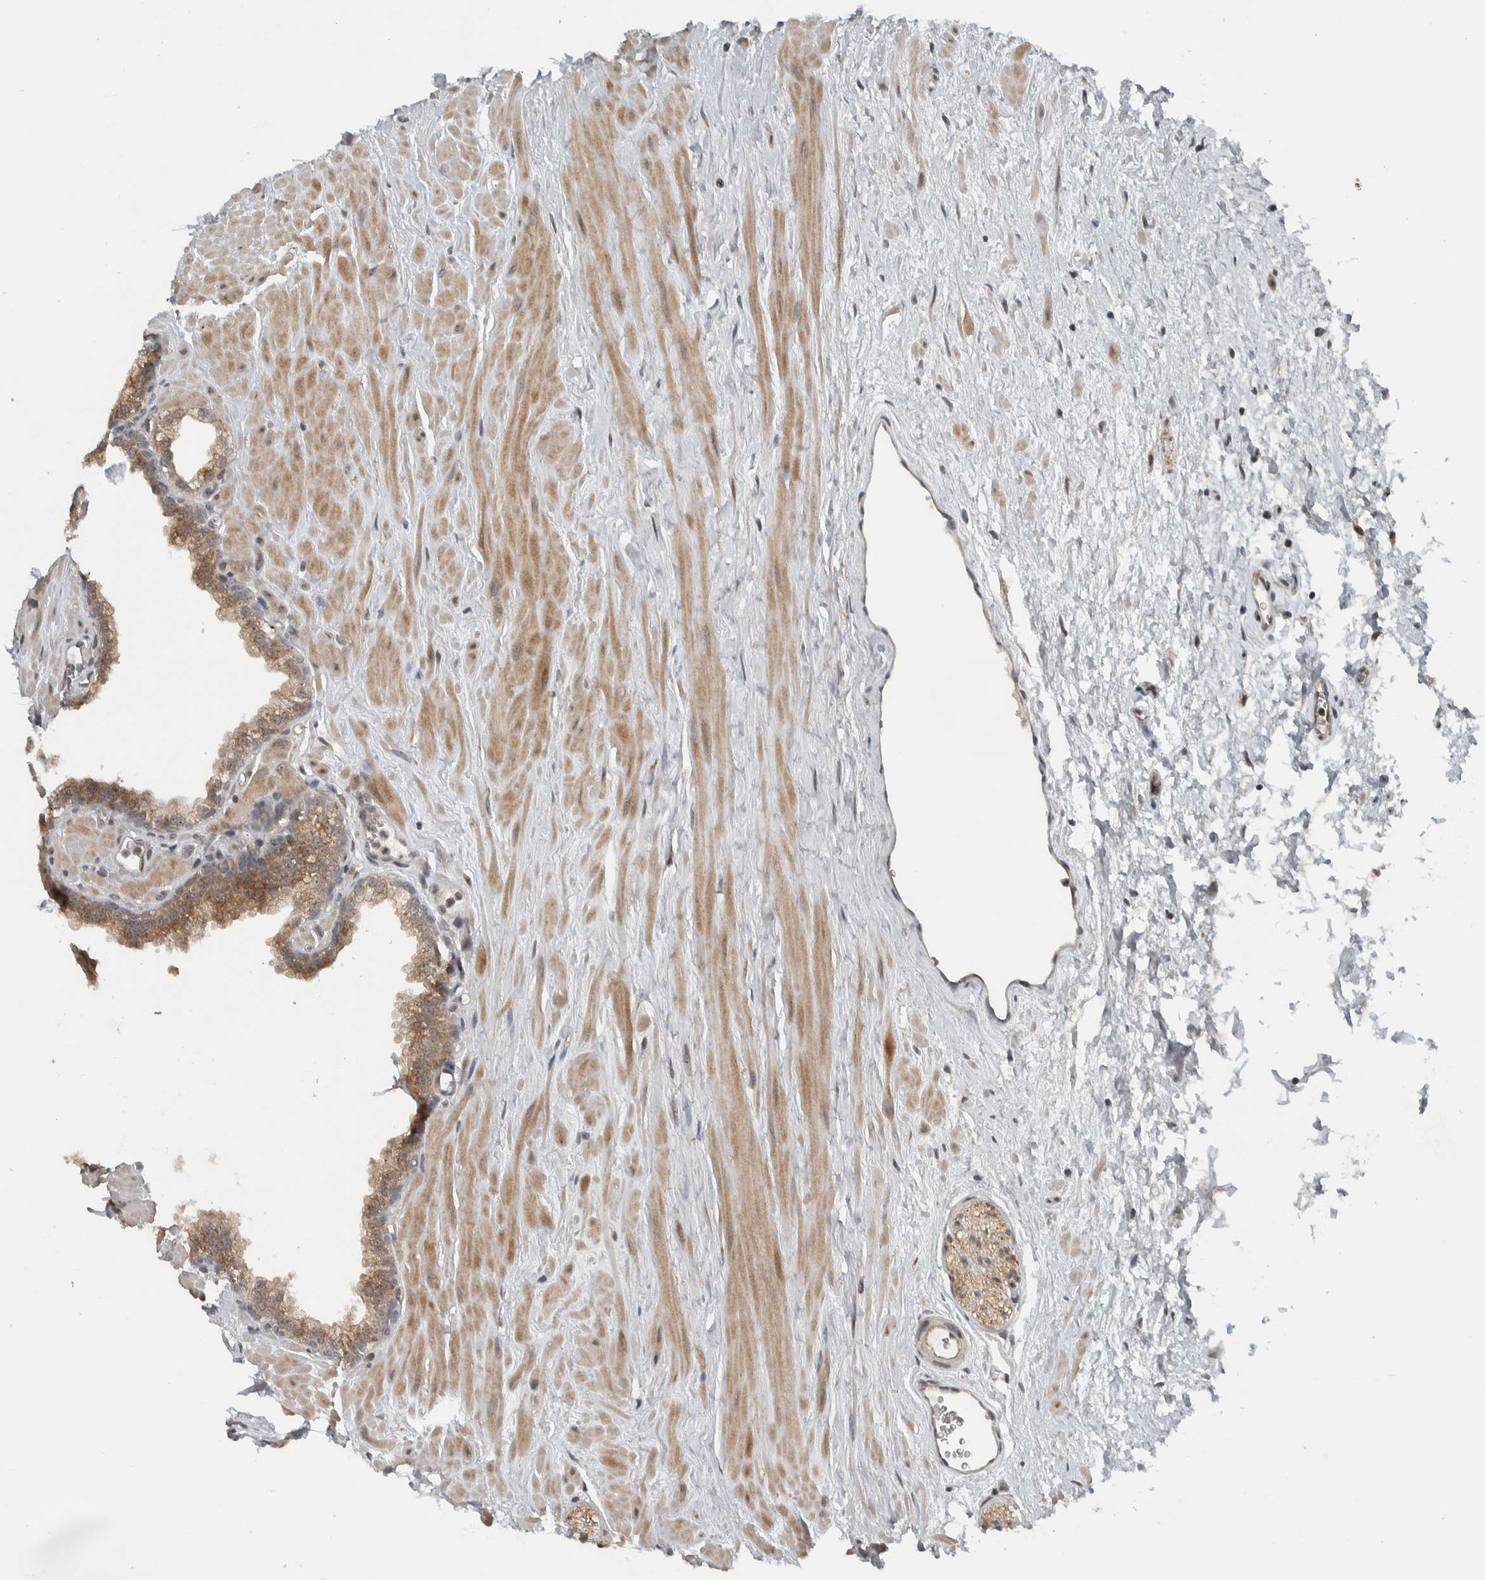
{"staining": {"intensity": "moderate", "quantity": "25%-75%", "location": "cytoplasmic/membranous"}, "tissue": "prostate", "cell_type": "Glandular cells", "image_type": "normal", "snomed": [{"axis": "morphology", "description": "Normal tissue, NOS"}, {"axis": "morphology", "description": "Urothelial carcinoma, Low grade"}, {"axis": "topography", "description": "Urinary bladder"}, {"axis": "topography", "description": "Prostate"}], "caption": "Protein staining reveals moderate cytoplasmic/membranous expression in approximately 25%-75% of glandular cells in unremarkable prostate. (brown staining indicates protein expression, while blue staining denotes nuclei).", "gene": "NAPG", "patient": {"sex": "male", "age": 60}}